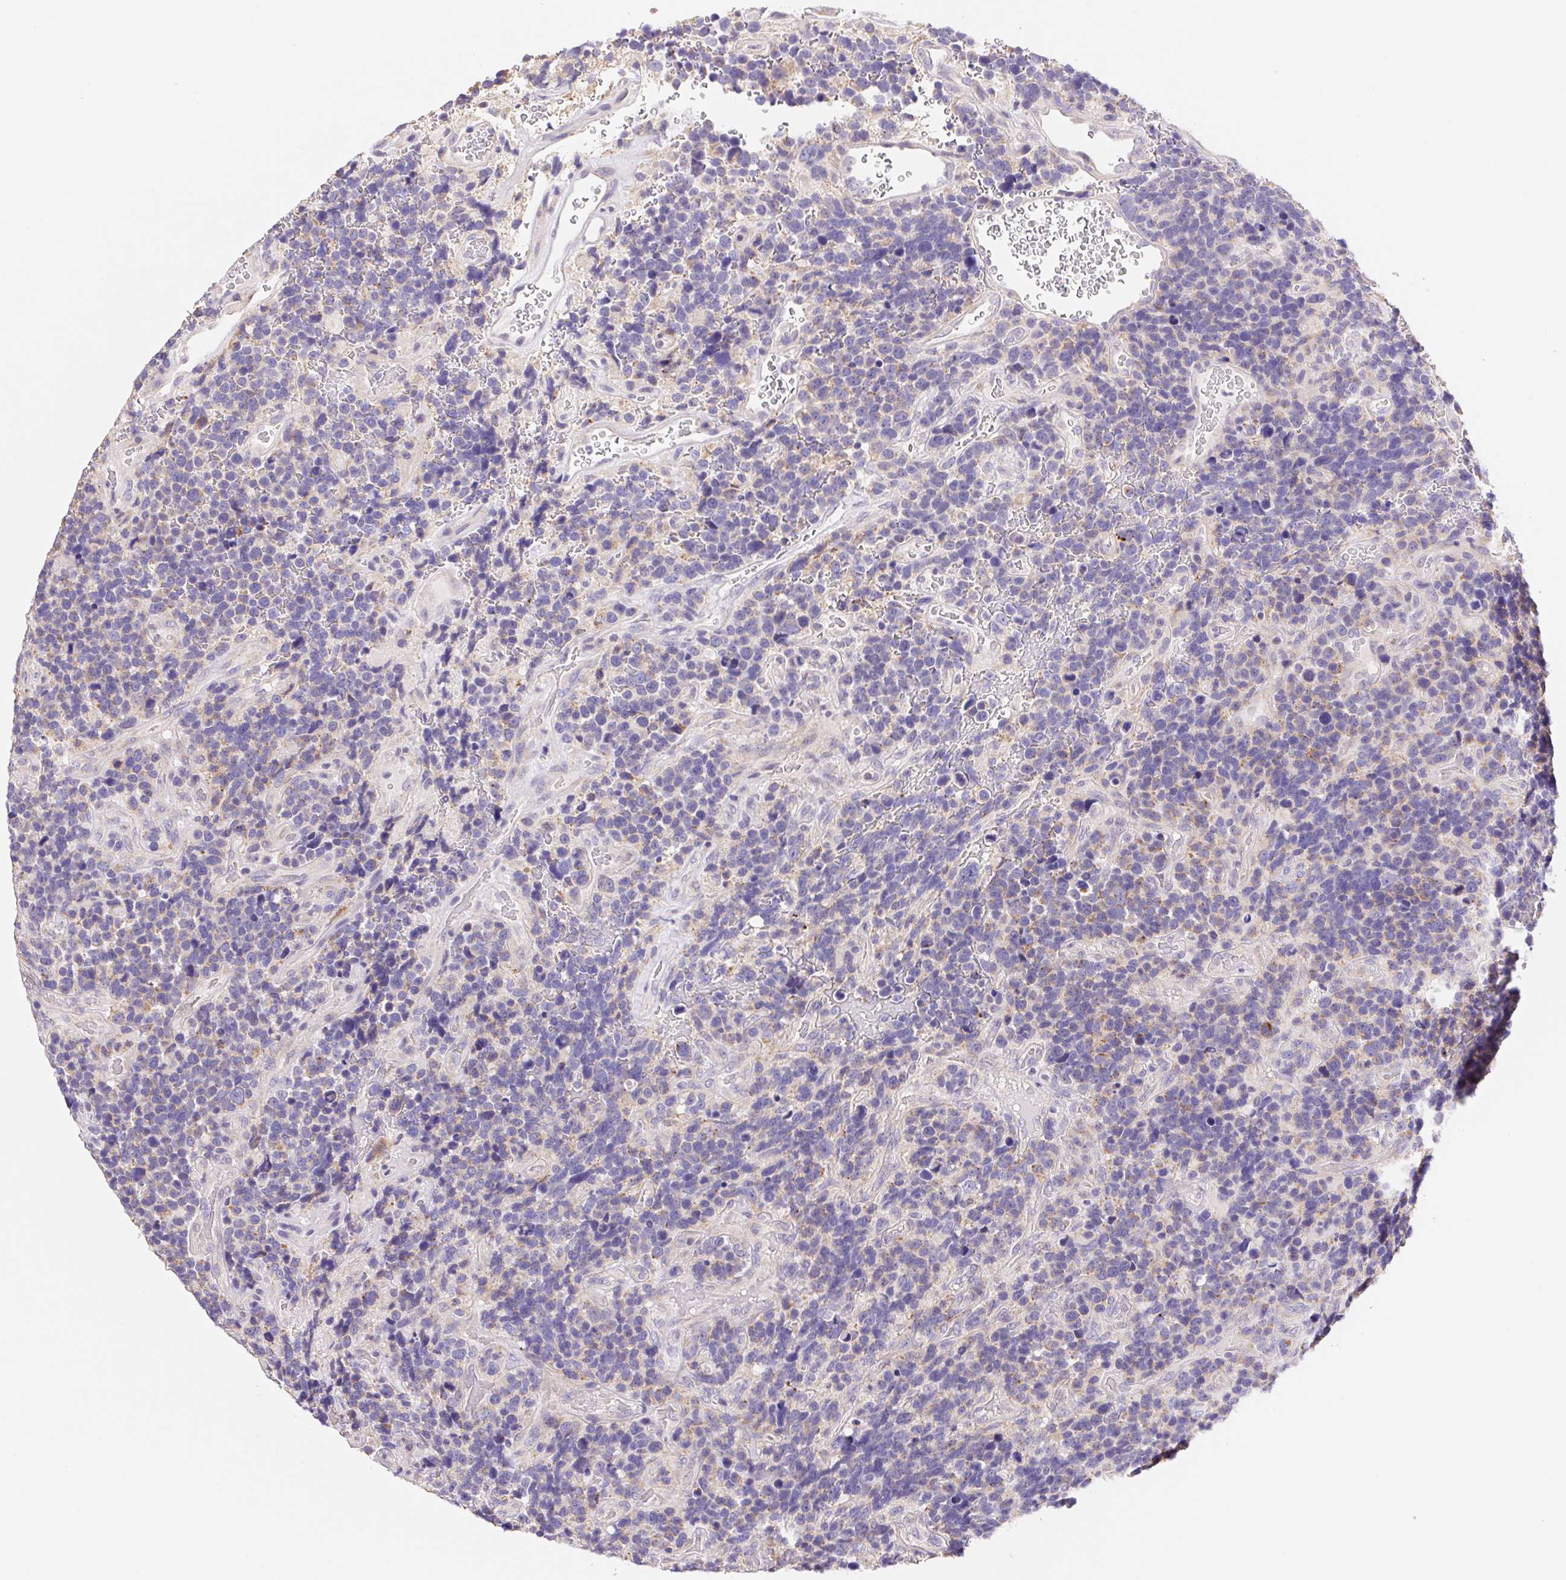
{"staining": {"intensity": "weak", "quantity": "25%-75%", "location": "cytoplasmic/membranous"}, "tissue": "glioma", "cell_type": "Tumor cells", "image_type": "cancer", "snomed": [{"axis": "morphology", "description": "Glioma, malignant, High grade"}, {"axis": "topography", "description": "Brain"}], "caption": "This image displays IHC staining of human malignant high-grade glioma, with low weak cytoplasmic/membranous expression in approximately 25%-75% of tumor cells.", "gene": "FKBP6", "patient": {"sex": "male", "age": 33}}